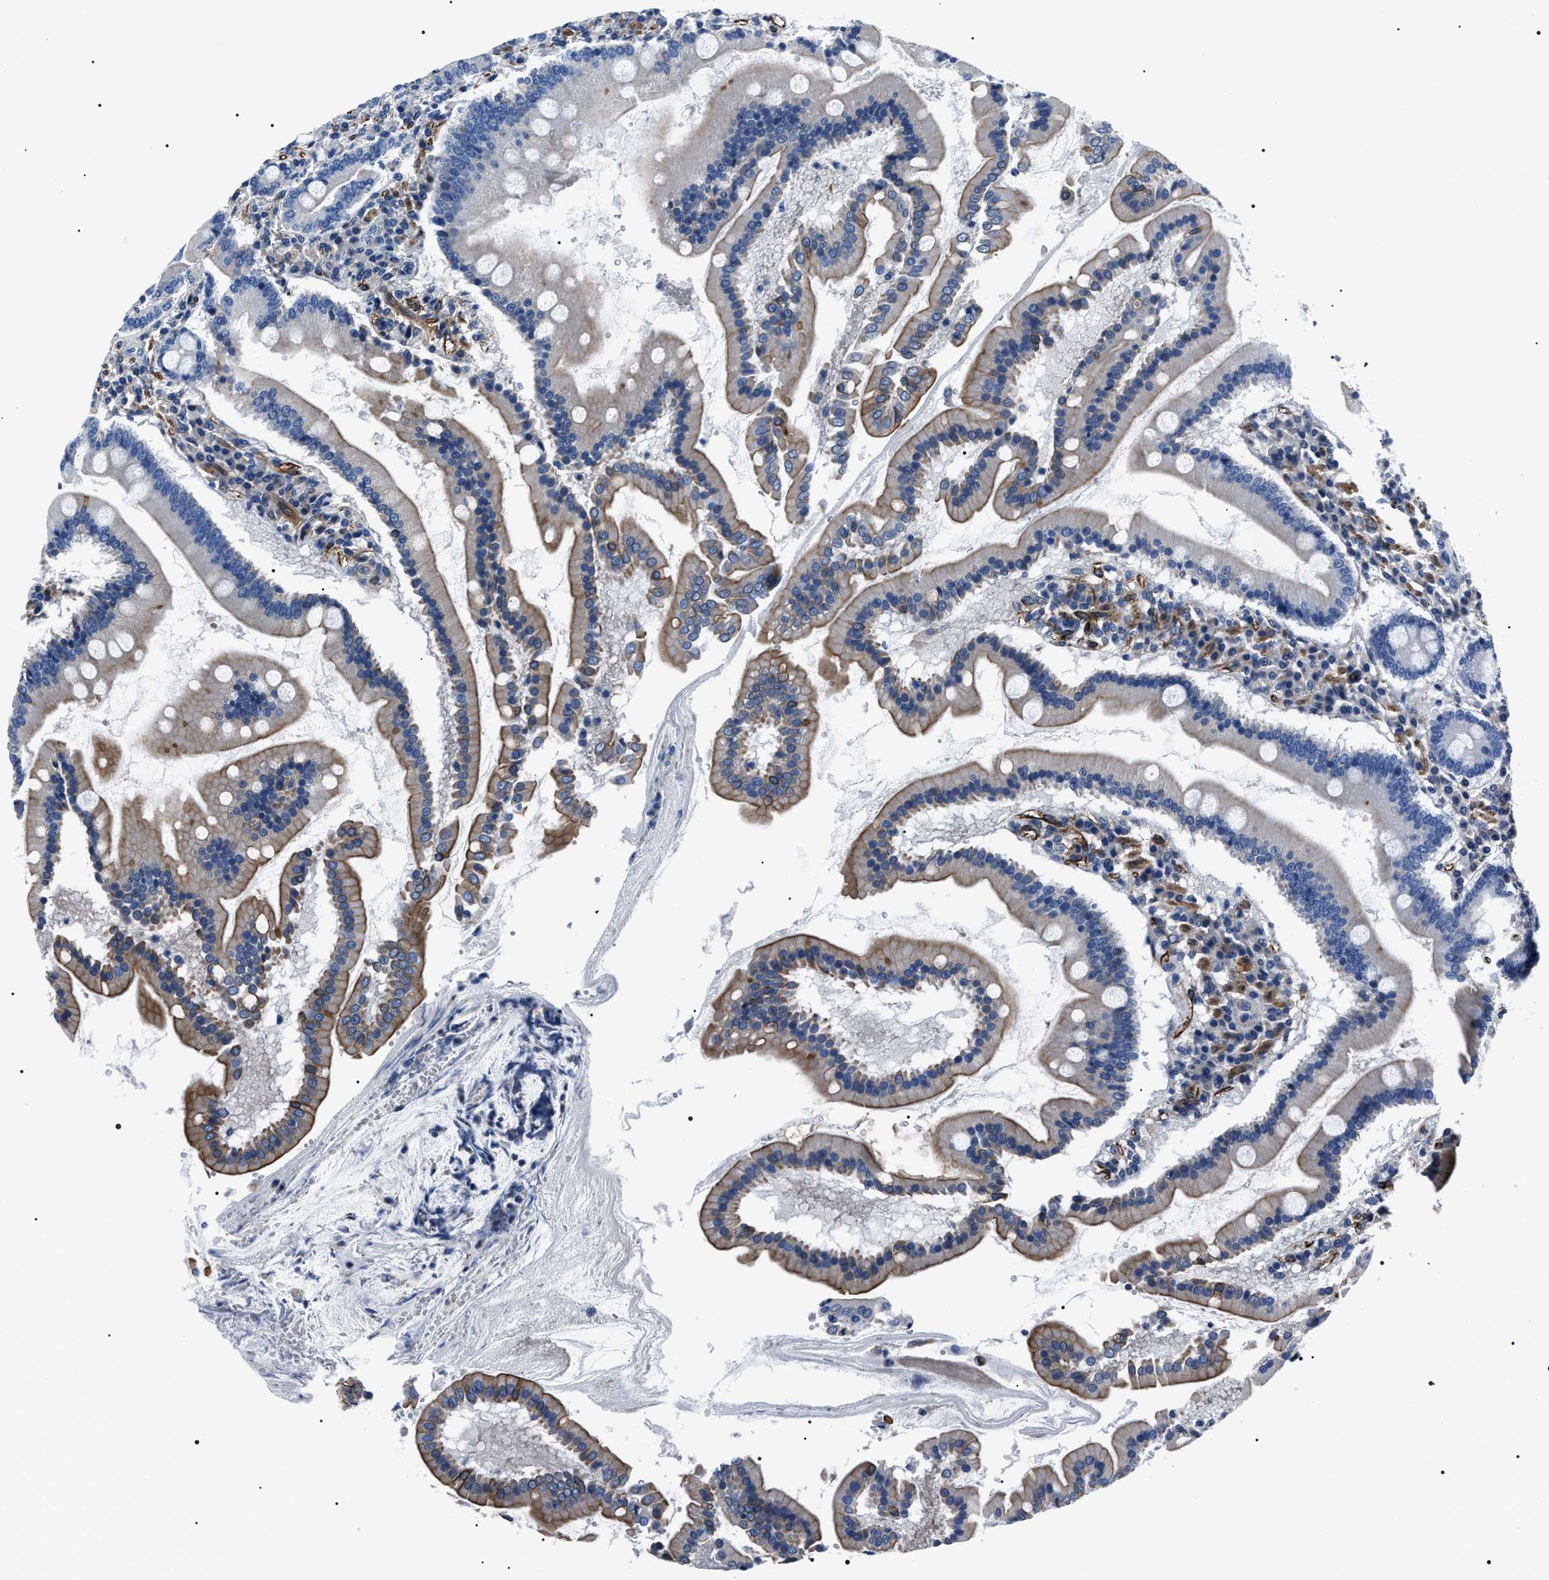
{"staining": {"intensity": "moderate", "quantity": "25%-75%", "location": "cytoplasmic/membranous"}, "tissue": "duodenum", "cell_type": "Glandular cells", "image_type": "normal", "snomed": [{"axis": "morphology", "description": "Normal tissue, NOS"}, {"axis": "topography", "description": "Duodenum"}], "caption": "Benign duodenum shows moderate cytoplasmic/membranous positivity in about 25%-75% of glandular cells.", "gene": "BAG2", "patient": {"sex": "male", "age": 50}}